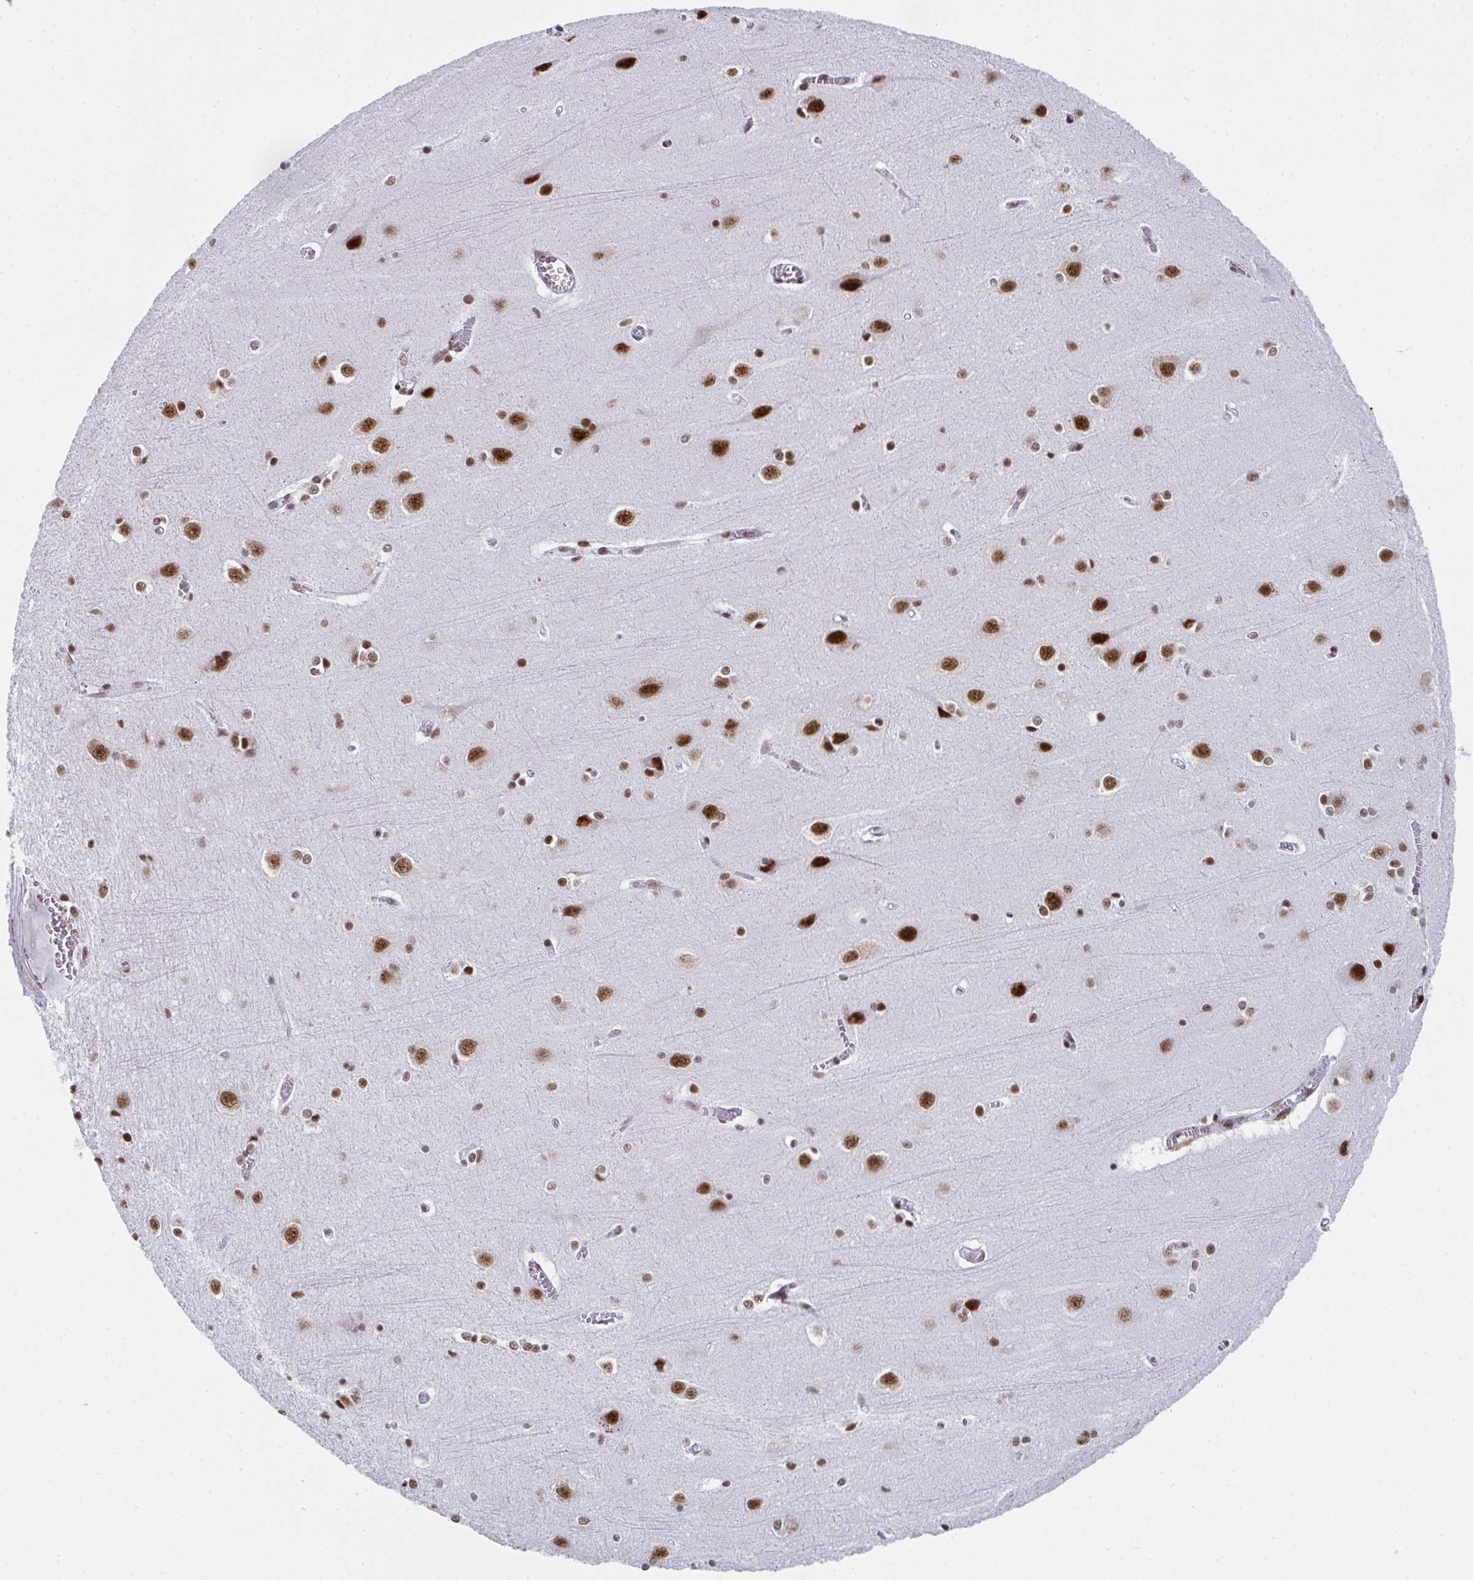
{"staining": {"intensity": "moderate", "quantity": "<25%", "location": "nuclear"}, "tissue": "cerebral cortex", "cell_type": "Endothelial cells", "image_type": "normal", "snomed": [{"axis": "morphology", "description": "Normal tissue, NOS"}, {"axis": "topography", "description": "Cerebral cortex"}], "caption": "High-power microscopy captured an immunohistochemistry (IHC) photomicrograph of normal cerebral cortex, revealing moderate nuclear expression in approximately <25% of endothelial cells. (Stains: DAB (3,3'-diaminobenzidine) in brown, nuclei in blue, Microscopy: brightfield microscopy at high magnification).", "gene": "SNRNP70", "patient": {"sex": "male", "age": 37}}